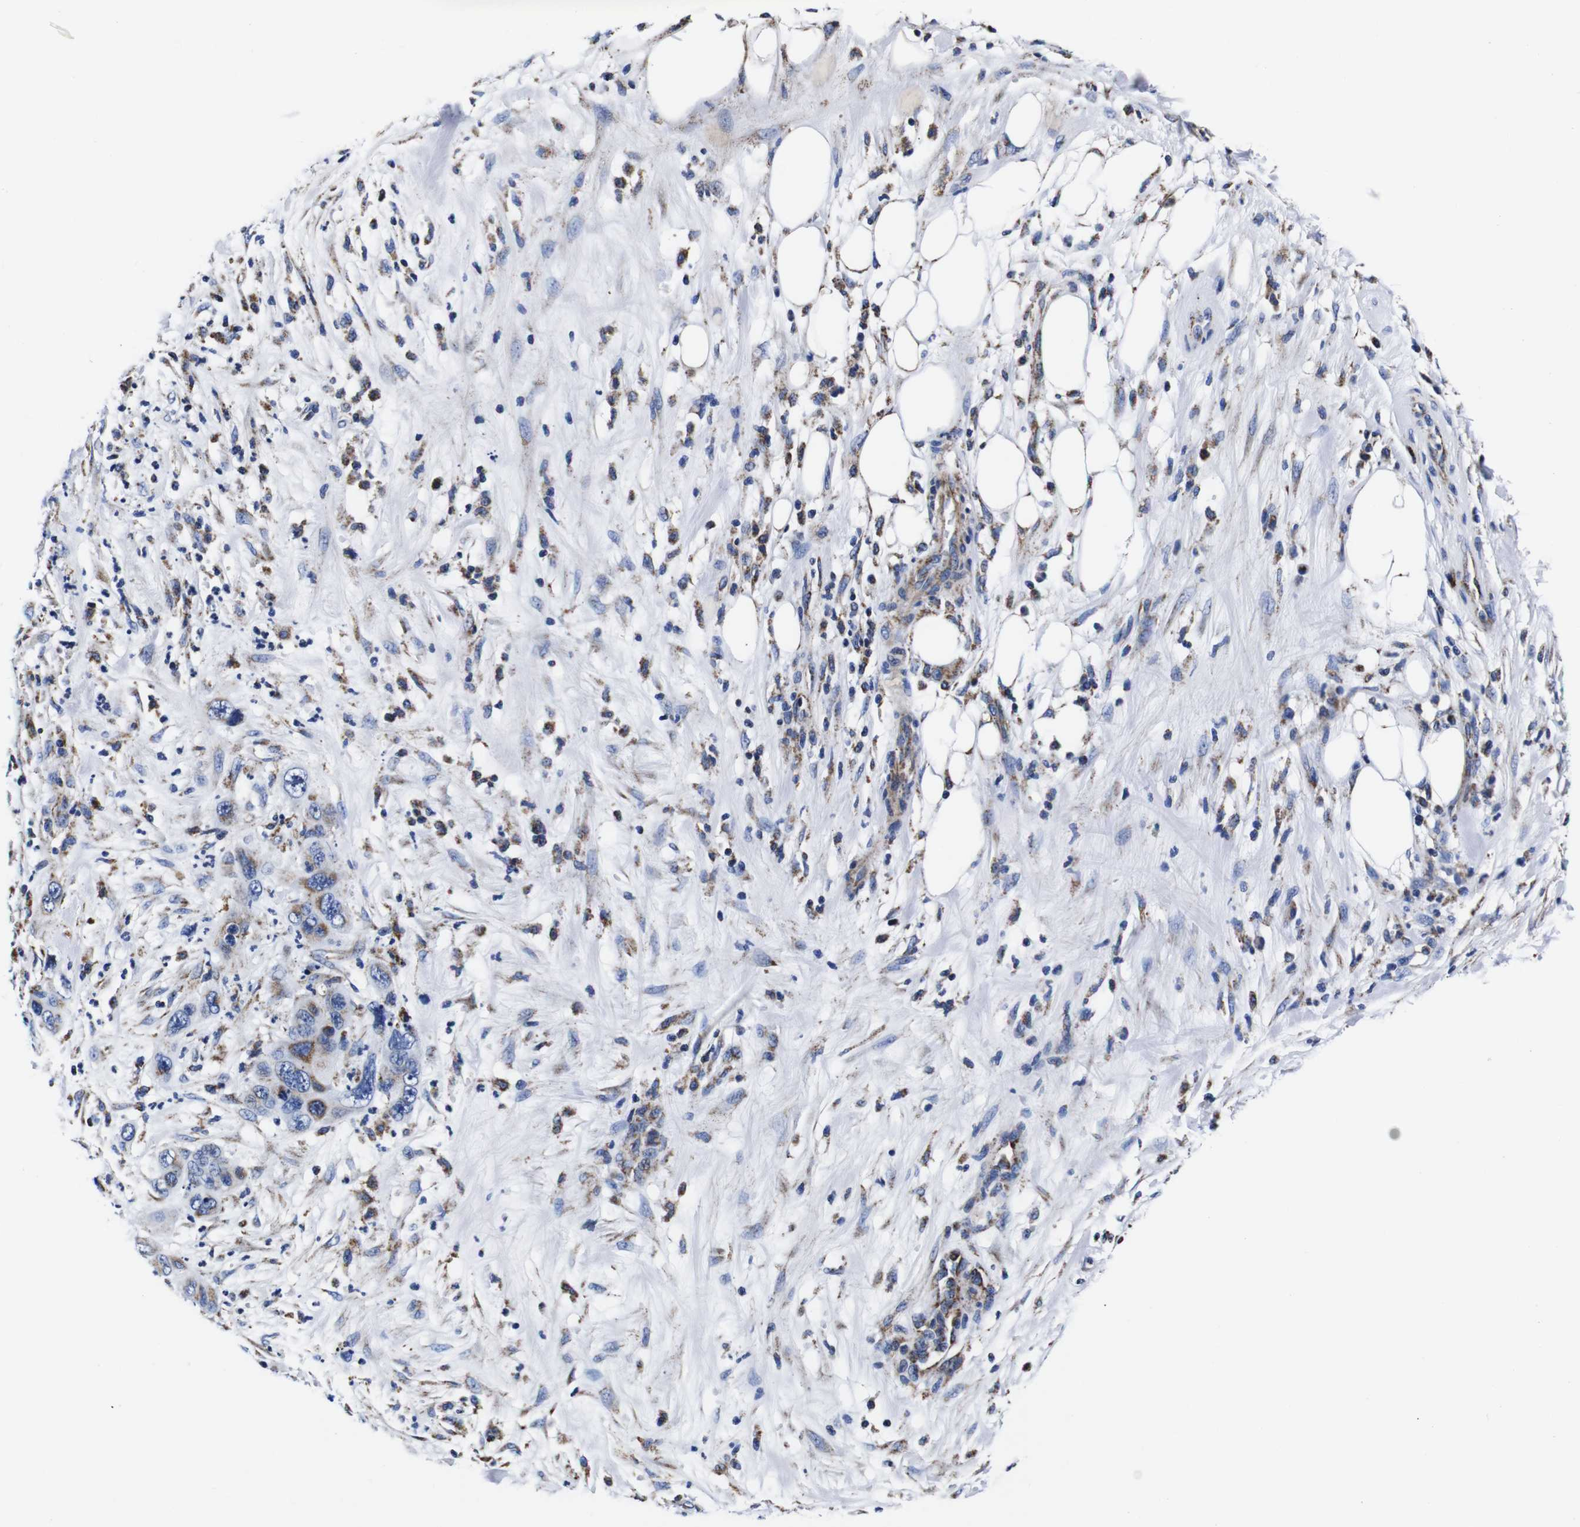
{"staining": {"intensity": "moderate", "quantity": "<25%", "location": "cytoplasmic/membranous"}, "tissue": "pancreatic cancer", "cell_type": "Tumor cells", "image_type": "cancer", "snomed": [{"axis": "morphology", "description": "Adenocarcinoma, NOS"}, {"axis": "topography", "description": "Pancreas"}], "caption": "This is an image of immunohistochemistry (IHC) staining of pancreatic cancer, which shows moderate expression in the cytoplasmic/membranous of tumor cells.", "gene": "FKBP9", "patient": {"sex": "female", "age": 71}}